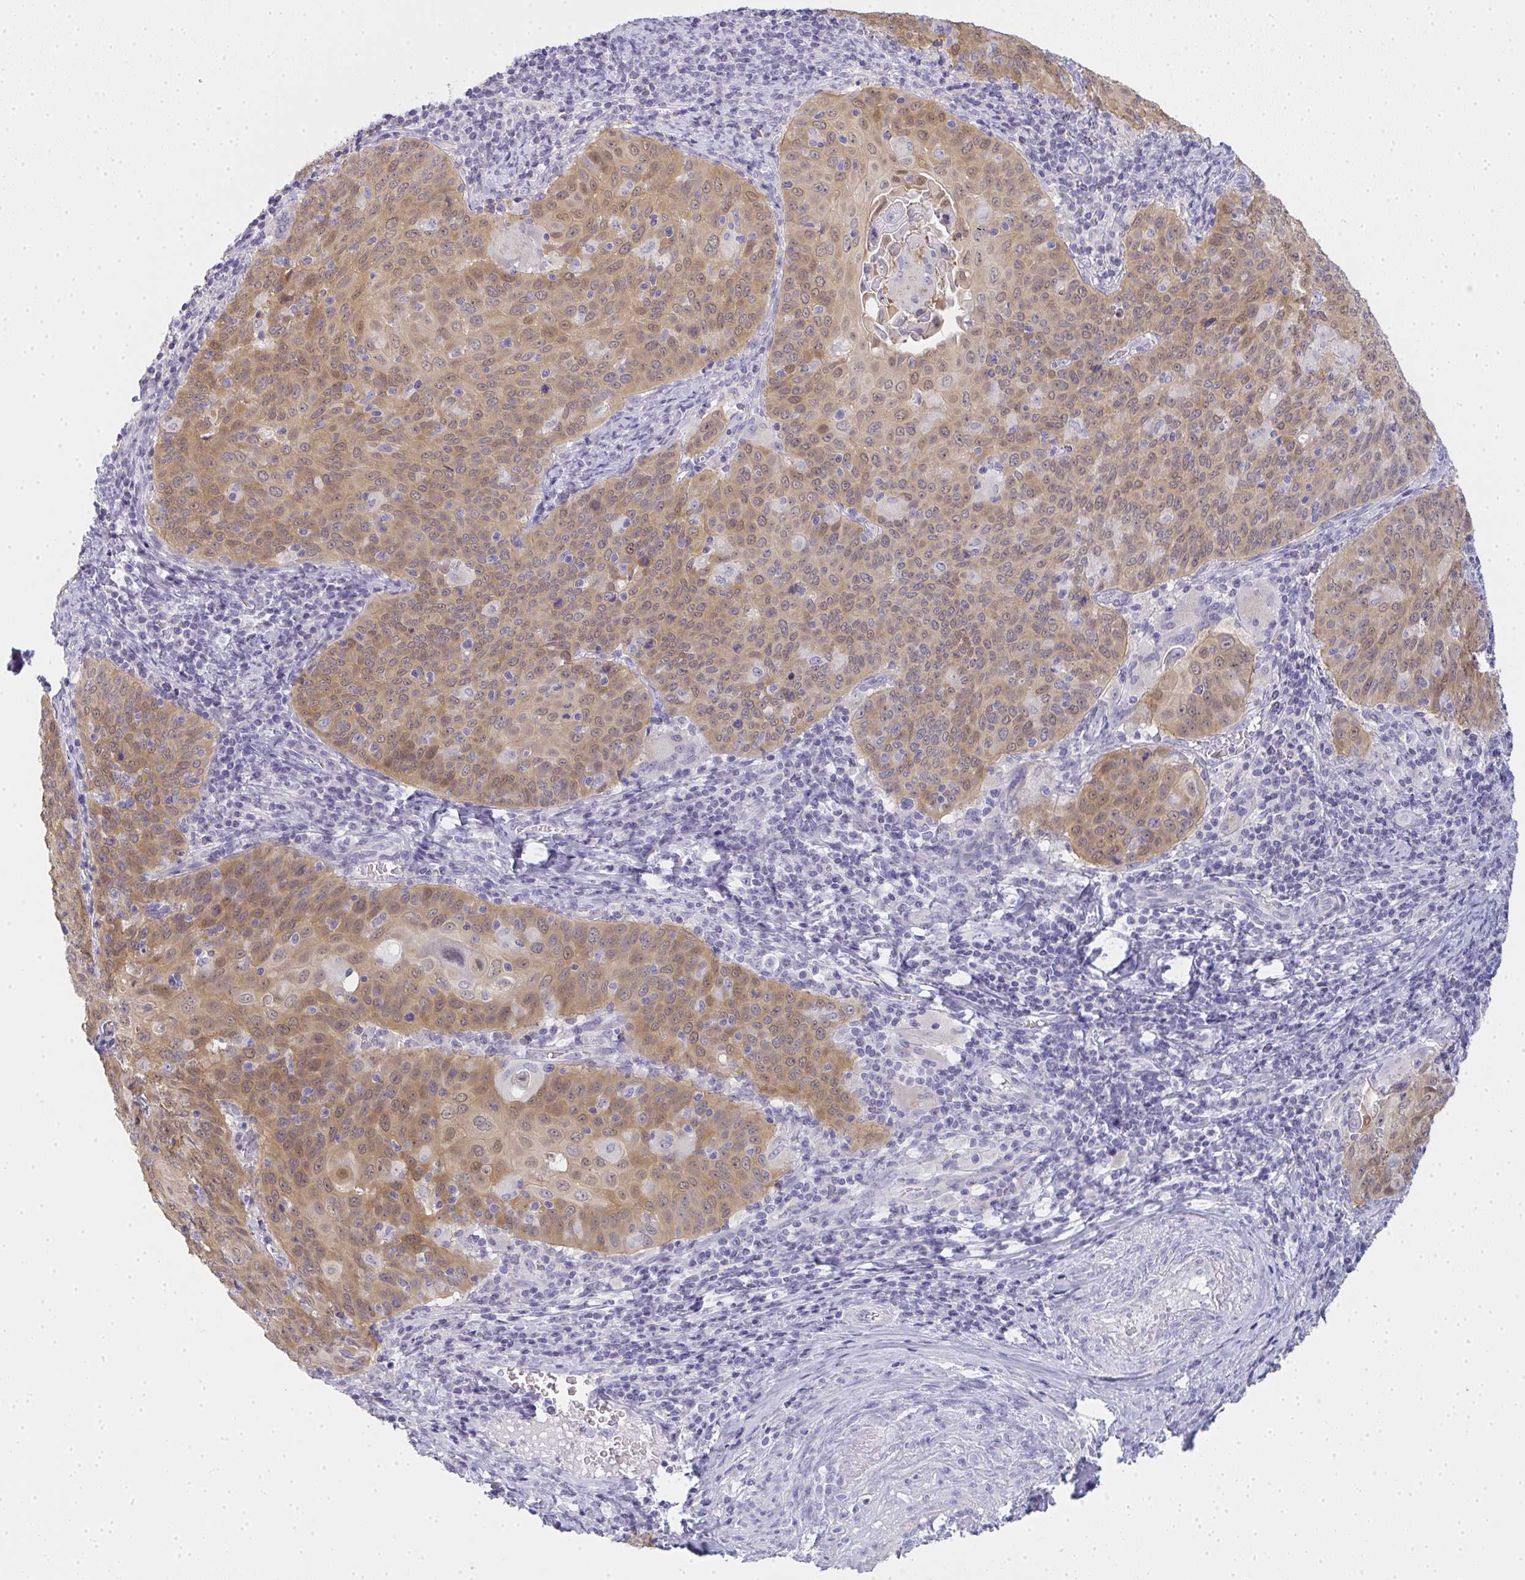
{"staining": {"intensity": "moderate", "quantity": "25%-75%", "location": "cytoplasmic/membranous"}, "tissue": "cervical cancer", "cell_type": "Tumor cells", "image_type": "cancer", "snomed": [{"axis": "morphology", "description": "Squamous cell carcinoma, NOS"}, {"axis": "topography", "description": "Cervix"}], "caption": "The histopathology image reveals immunohistochemical staining of cervical cancer (squamous cell carcinoma). There is moderate cytoplasmic/membranous expression is seen in approximately 25%-75% of tumor cells.", "gene": "GSDMB", "patient": {"sex": "female", "age": 65}}